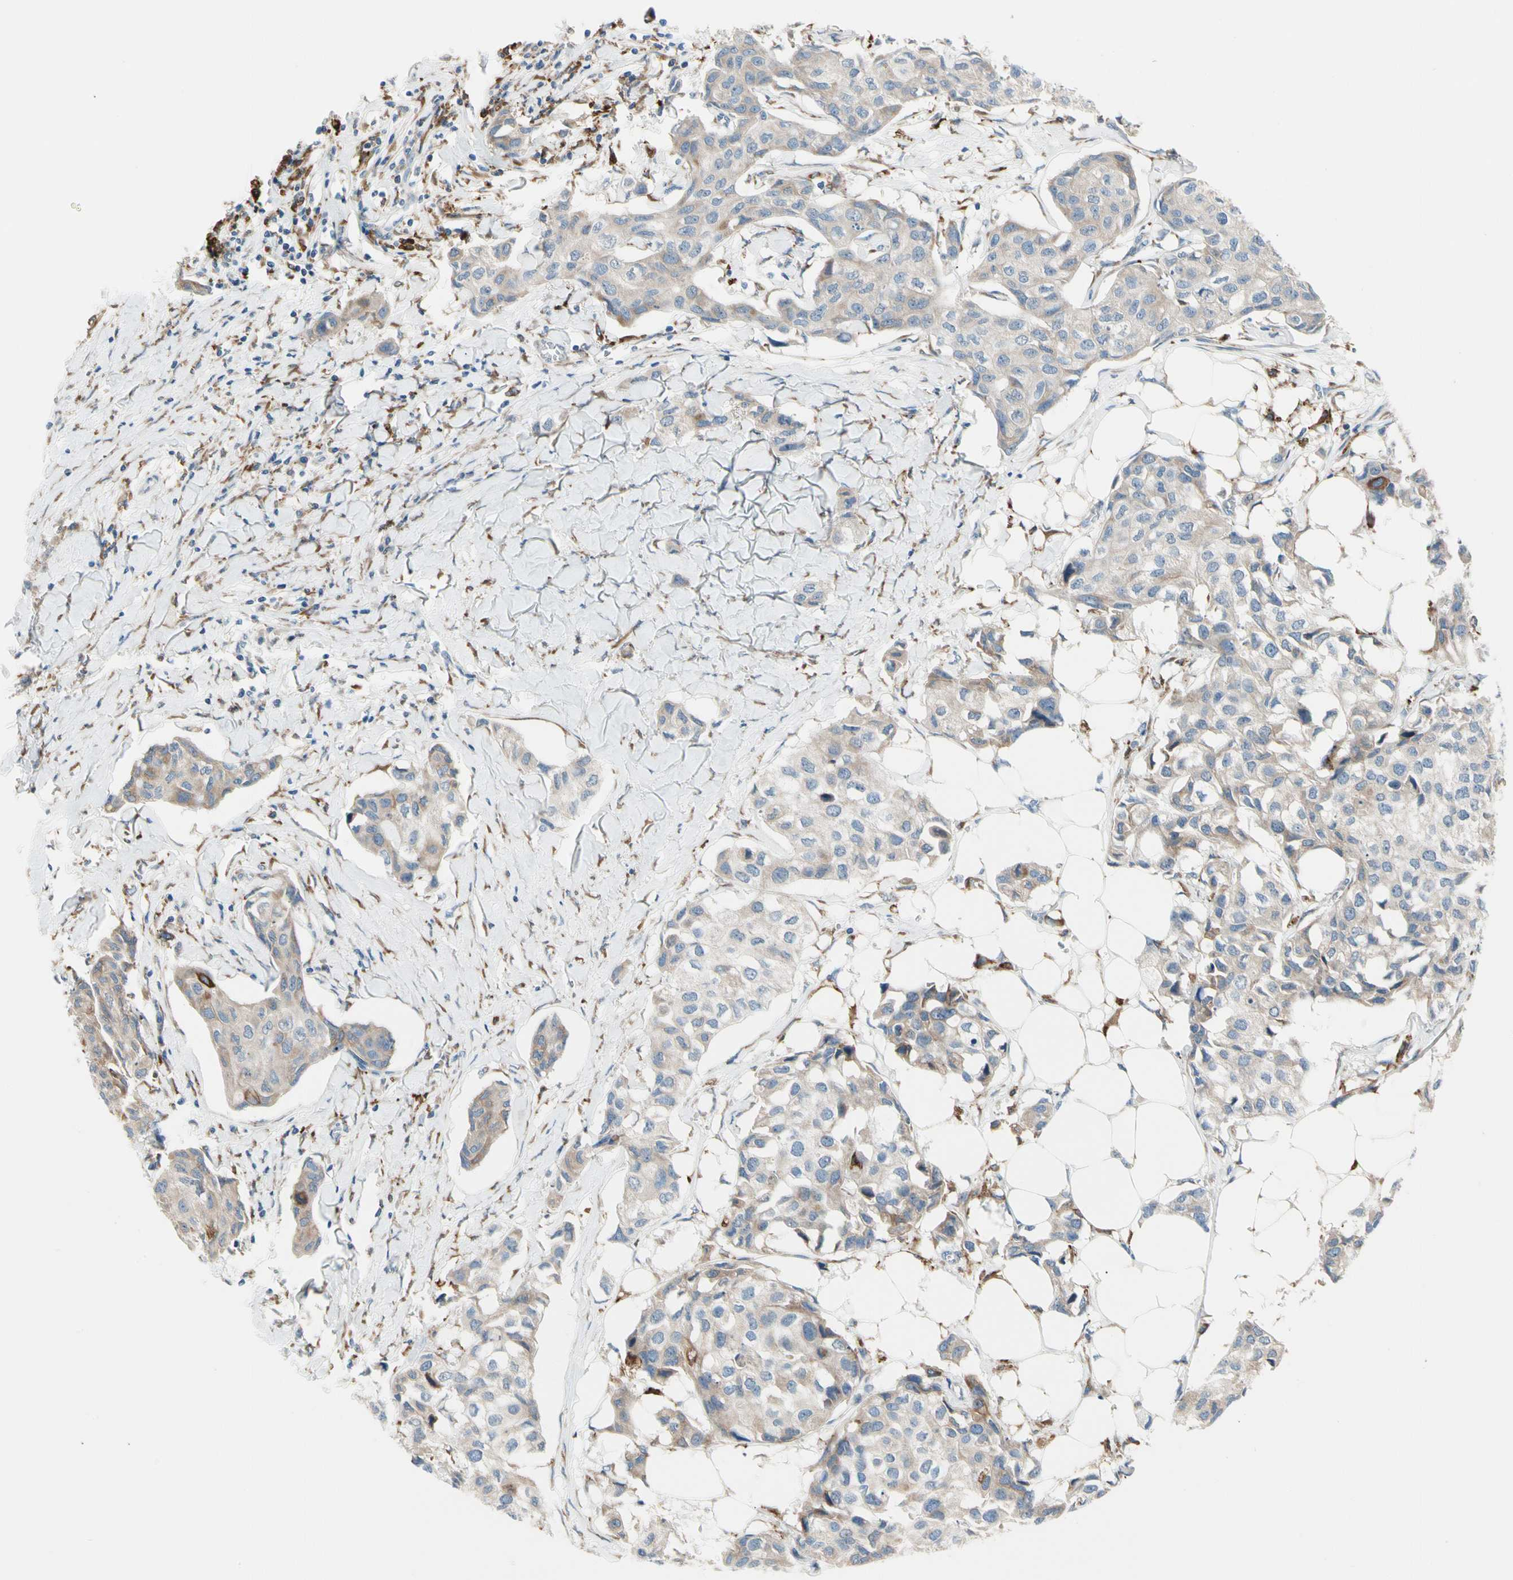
{"staining": {"intensity": "weak", "quantity": ">75%", "location": "cytoplasmic/membranous"}, "tissue": "breast cancer", "cell_type": "Tumor cells", "image_type": "cancer", "snomed": [{"axis": "morphology", "description": "Duct carcinoma"}, {"axis": "topography", "description": "Breast"}], "caption": "About >75% of tumor cells in human infiltrating ductal carcinoma (breast) display weak cytoplasmic/membranous protein staining as visualized by brown immunohistochemical staining.", "gene": "LRPAP1", "patient": {"sex": "female", "age": 80}}